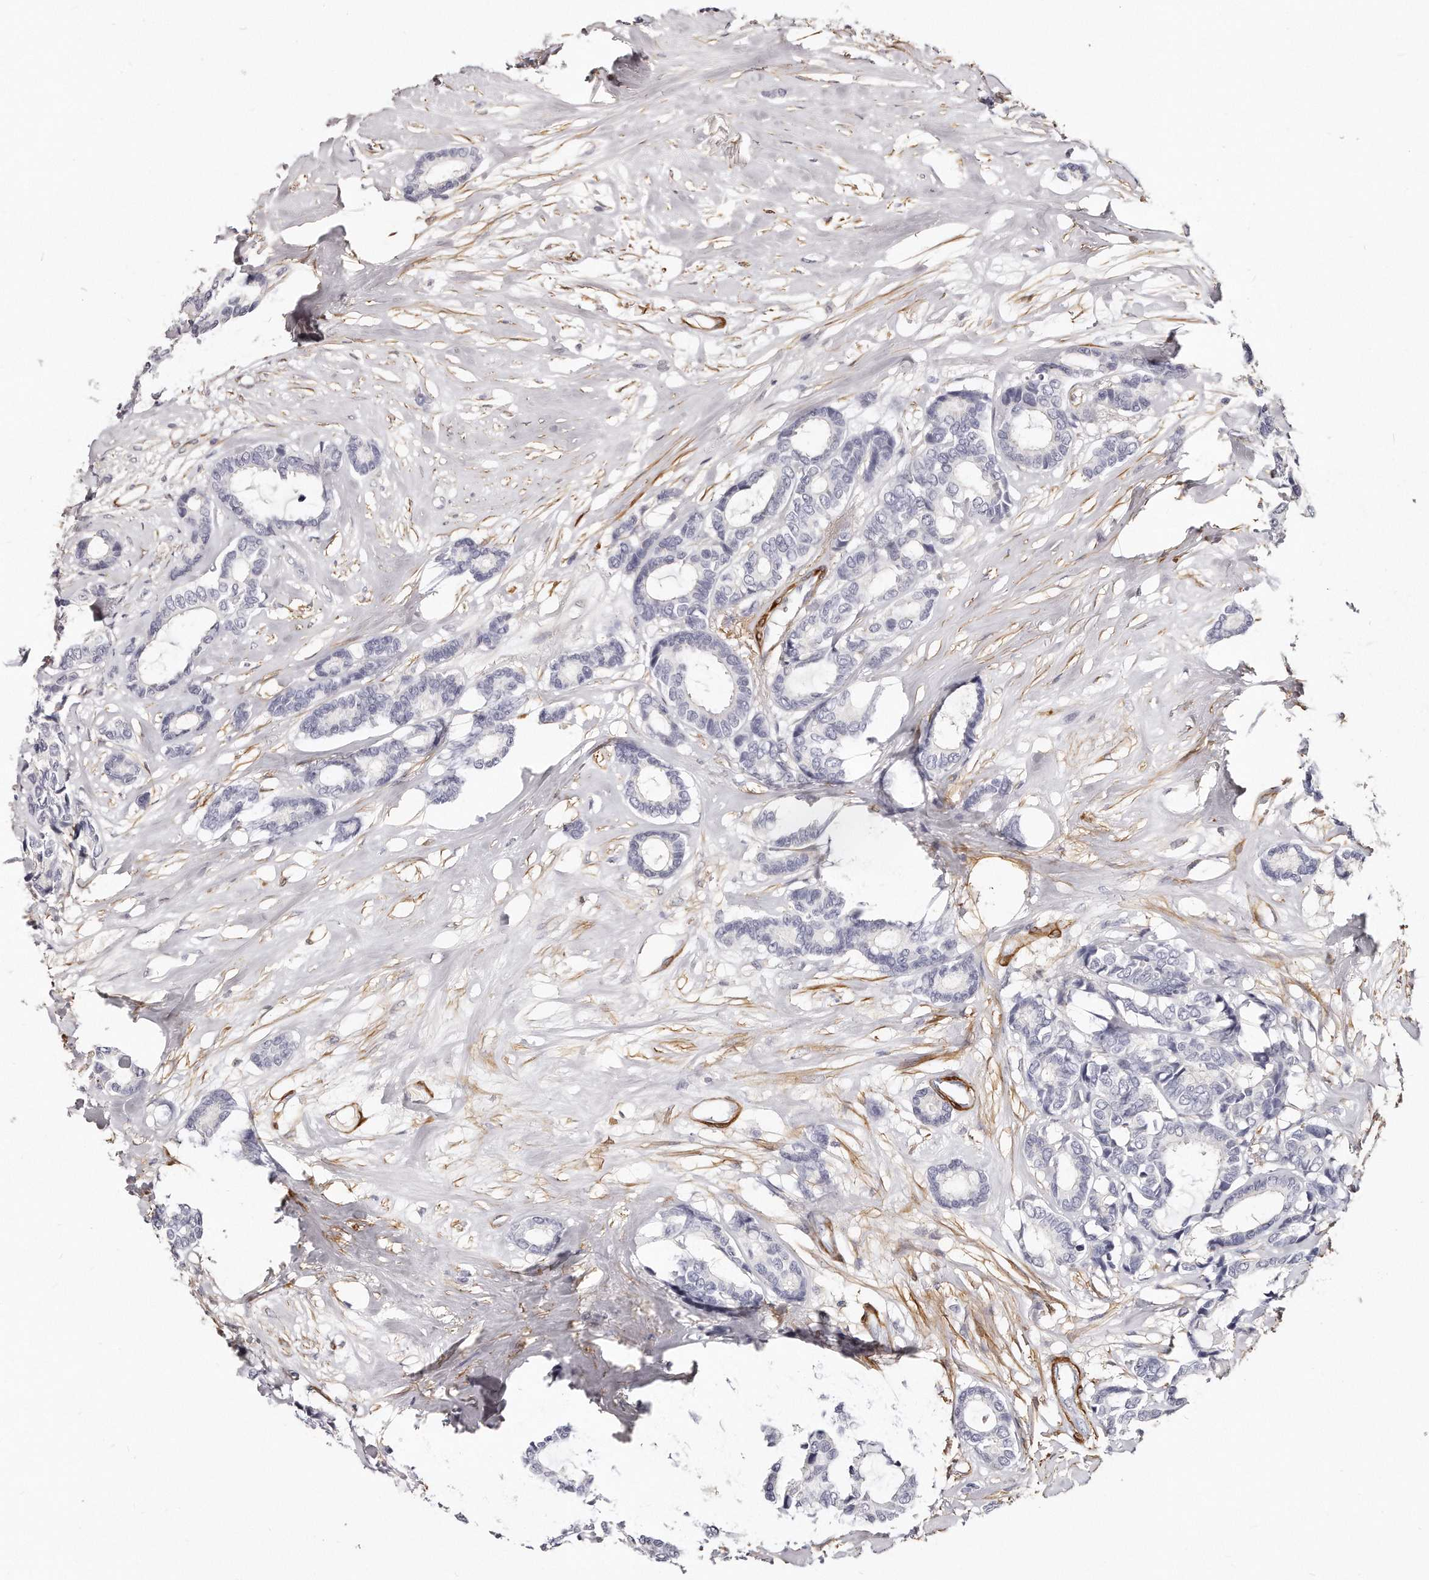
{"staining": {"intensity": "negative", "quantity": "none", "location": "none"}, "tissue": "breast cancer", "cell_type": "Tumor cells", "image_type": "cancer", "snomed": [{"axis": "morphology", "description": "Duct carcinoma"}, {"axis": "topography", "description": "Breast"}], "caption": "Image shows no protein positivity in tumor cells of infiltrating ductal carcinoma (breast) tissue. (Stains: DAB (3,3'-diaminobenzidine) immunohistochemistry (IHC) with hematoxylin counter stain, Microscopy: brightfield microscopy at high magnification).", "gene": "LMOD1", "patient": {"sex": "female", "age": 87}}